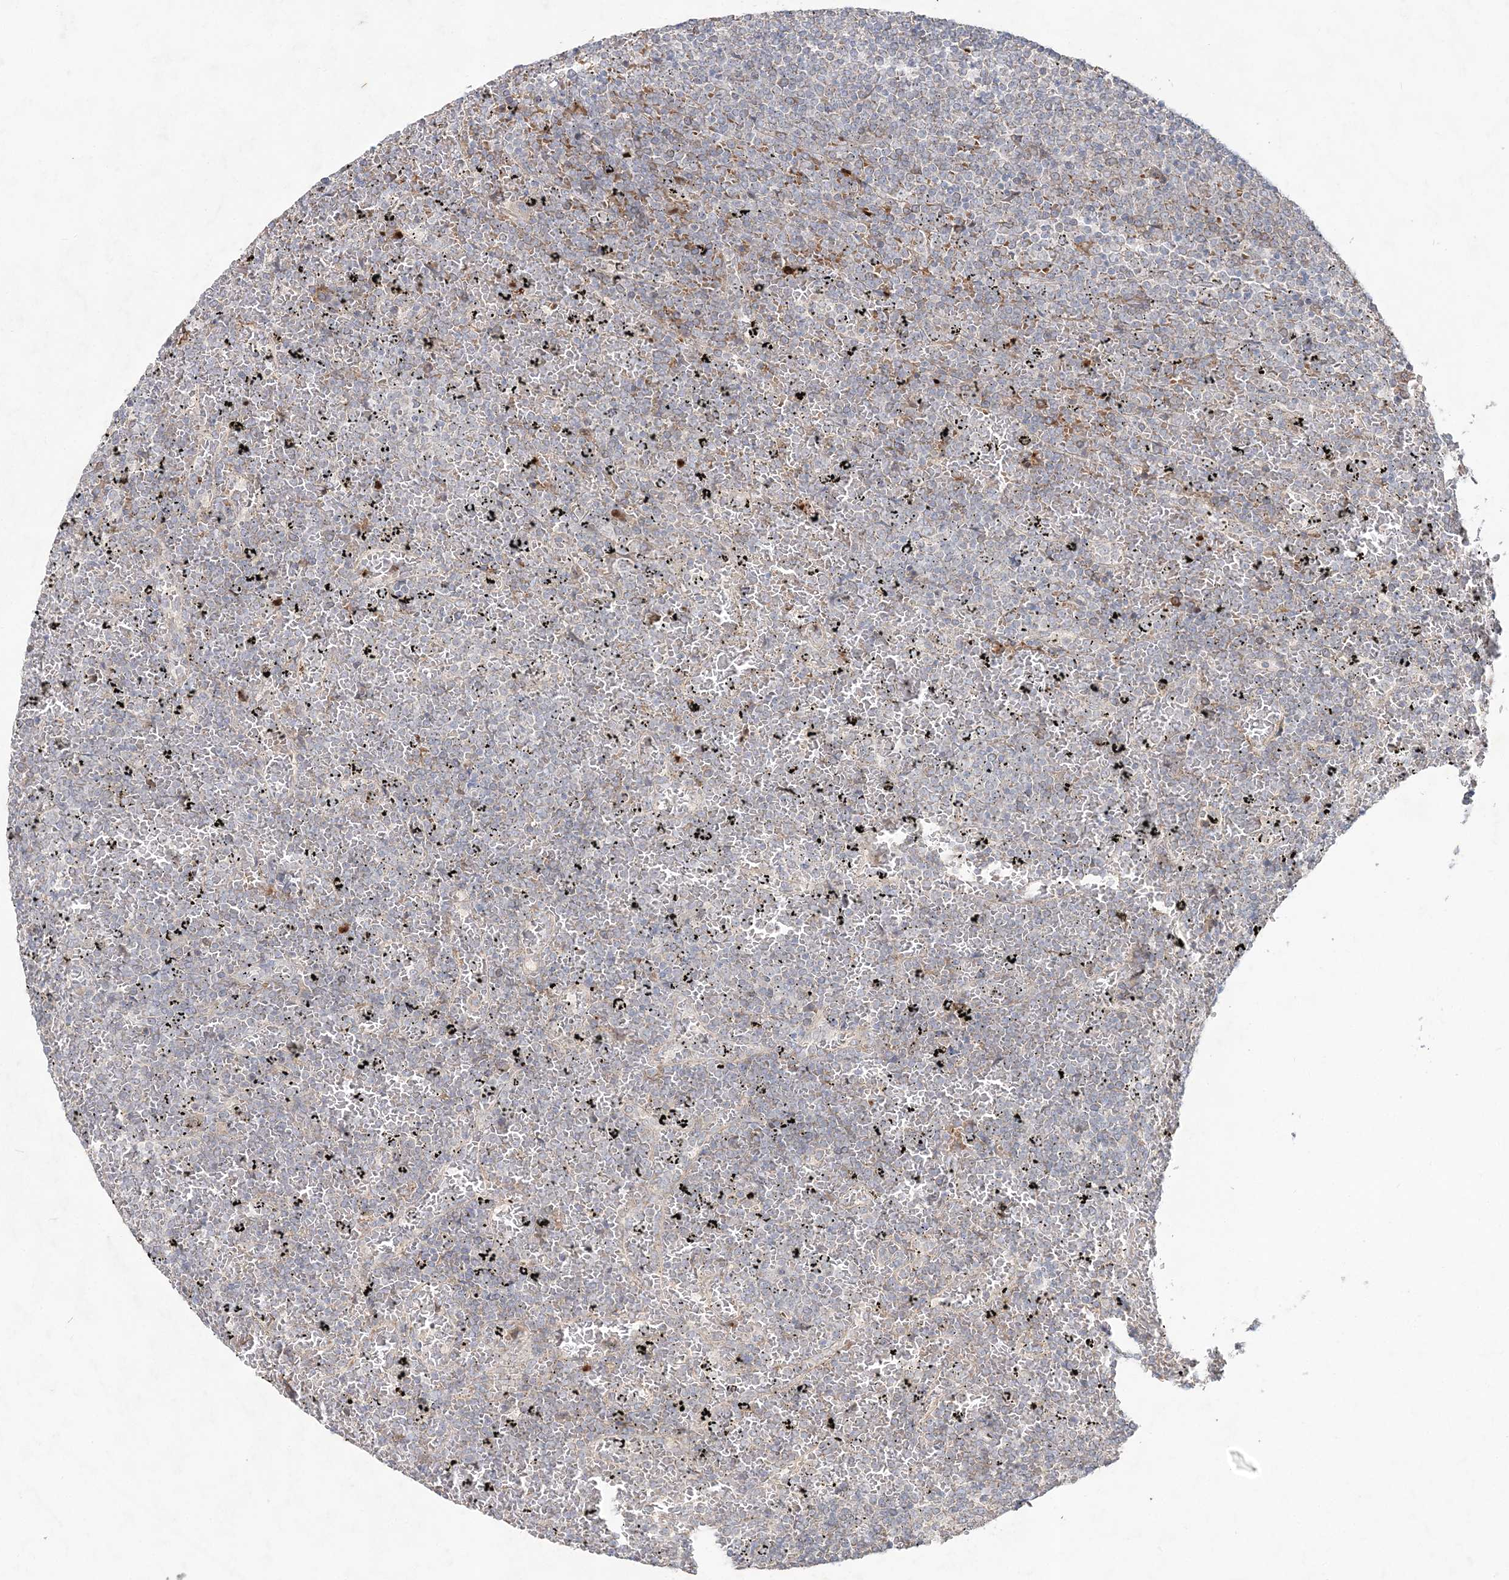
{"staining": {"intensity": "negative", "quantity": "none", "location": "none"}, "tissue": "lymphoma", "cell_type": "Tumor cells", "image_type": "cancer", "snomed": [{"axis": "morphology", "description": "Malignant lymphoma, non-Hodgkin's type, Low grade"}, {"axis": "topography", "description": "Spleen"}], "caption": "The histopathology image demonstrates no significant staining in tumor cells of malignant lymphoma, non-Hodgkin's type (low-grade). The staining was performed using DAB to visualize the protein expression in brown, while the nuclei were stained in blue with hematoxylin (Magnification: 20x).", "gene": "RAB14", "patient": {"sex": "female", "age": 77}}